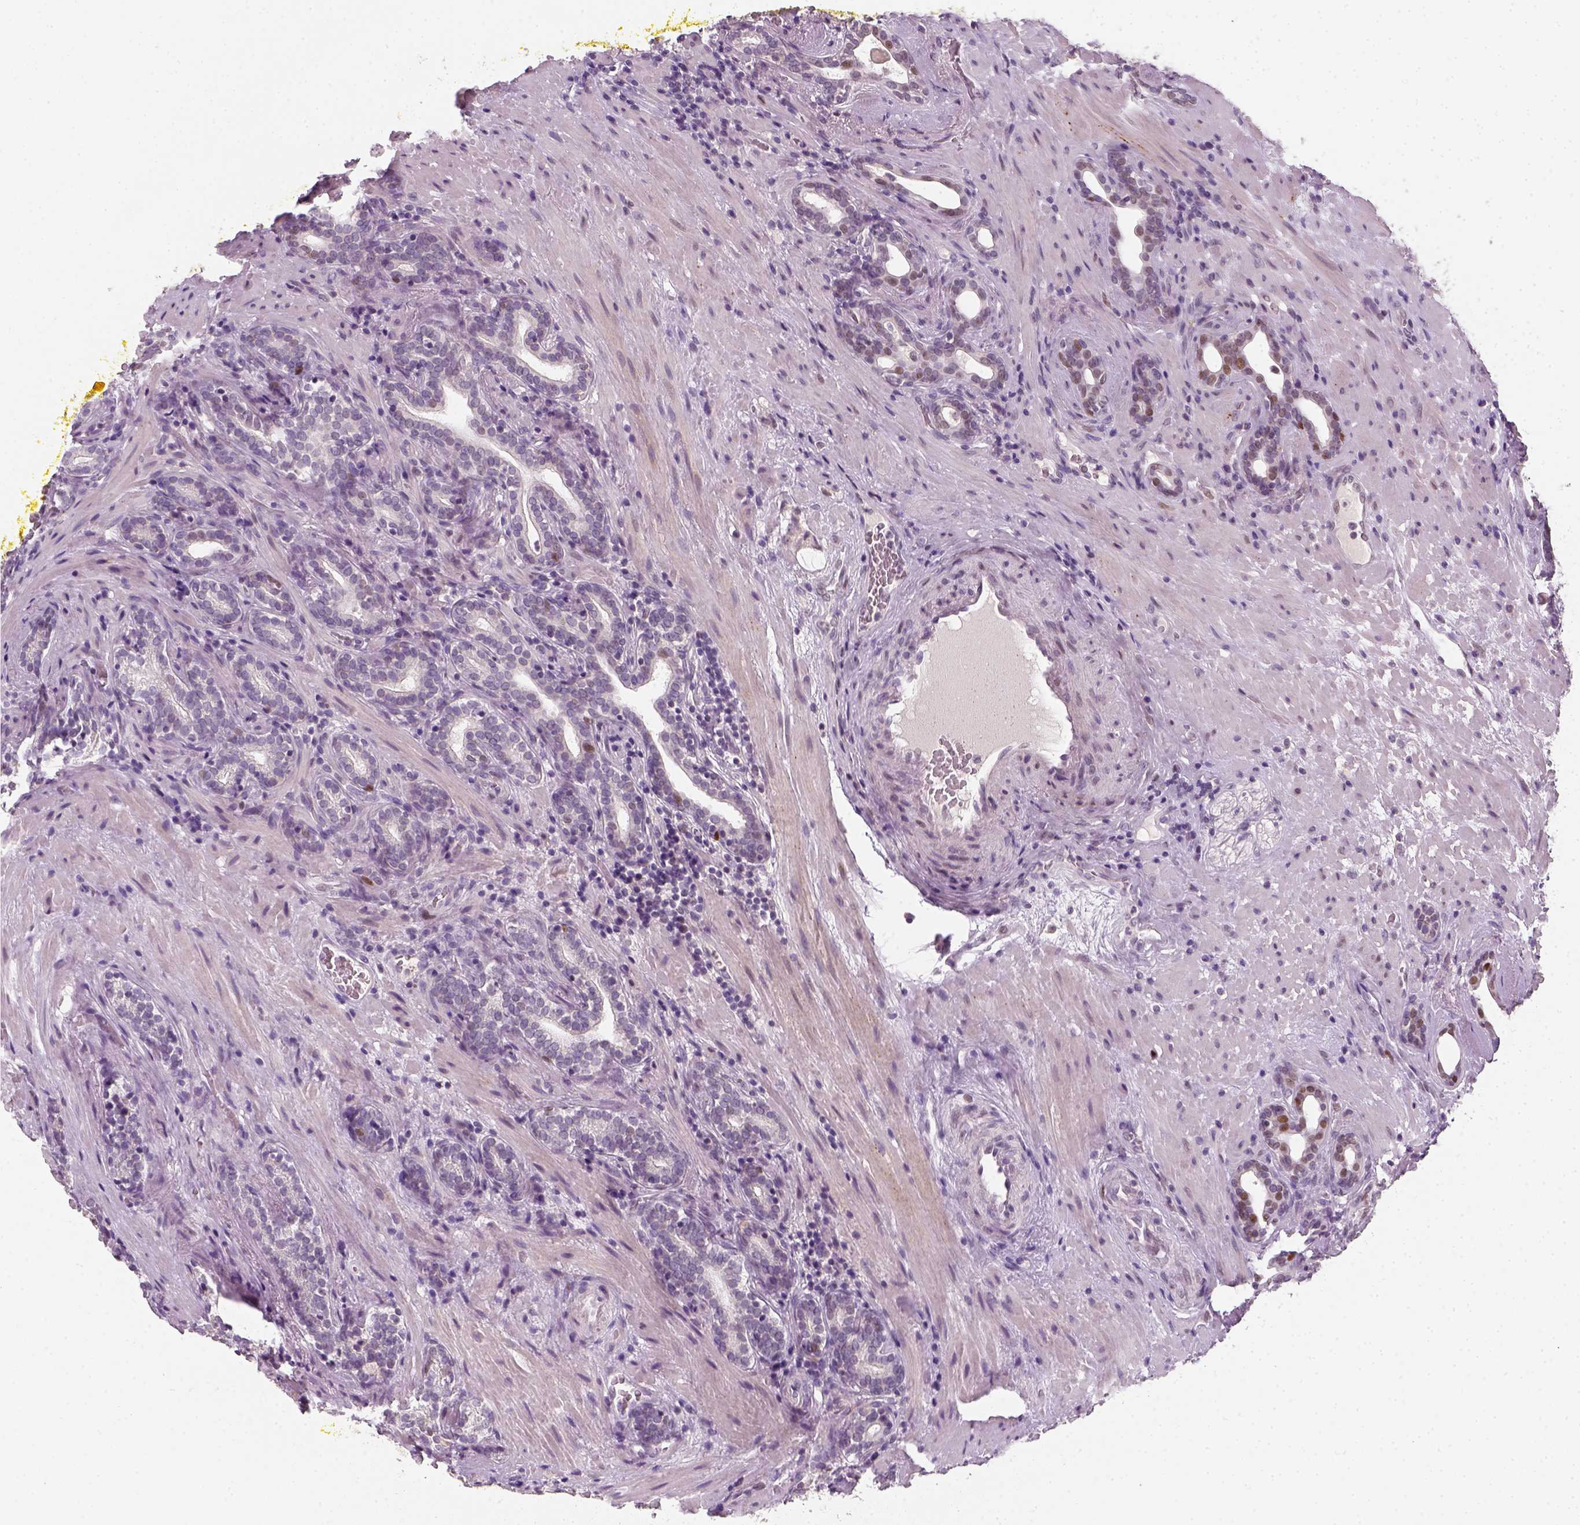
{"staining": {"intensity": "negative", "quantity": "none", "location": "none"}, "tissue": "prostate cancer", "cell_type": "Tumor cells", "image_type": "cancer", "snomed": [{"axis": "morphology", "description": "Adenocarcinoma, NOS"}, {"axis": "topography", "description": "Prostate"}], "caption": "Protein analysis of adenocarcinoma (prostate) demonstrates no significant expression in tumor cells.", "gene": "TP53", "patient": {"sex": "male", "age": 66}}